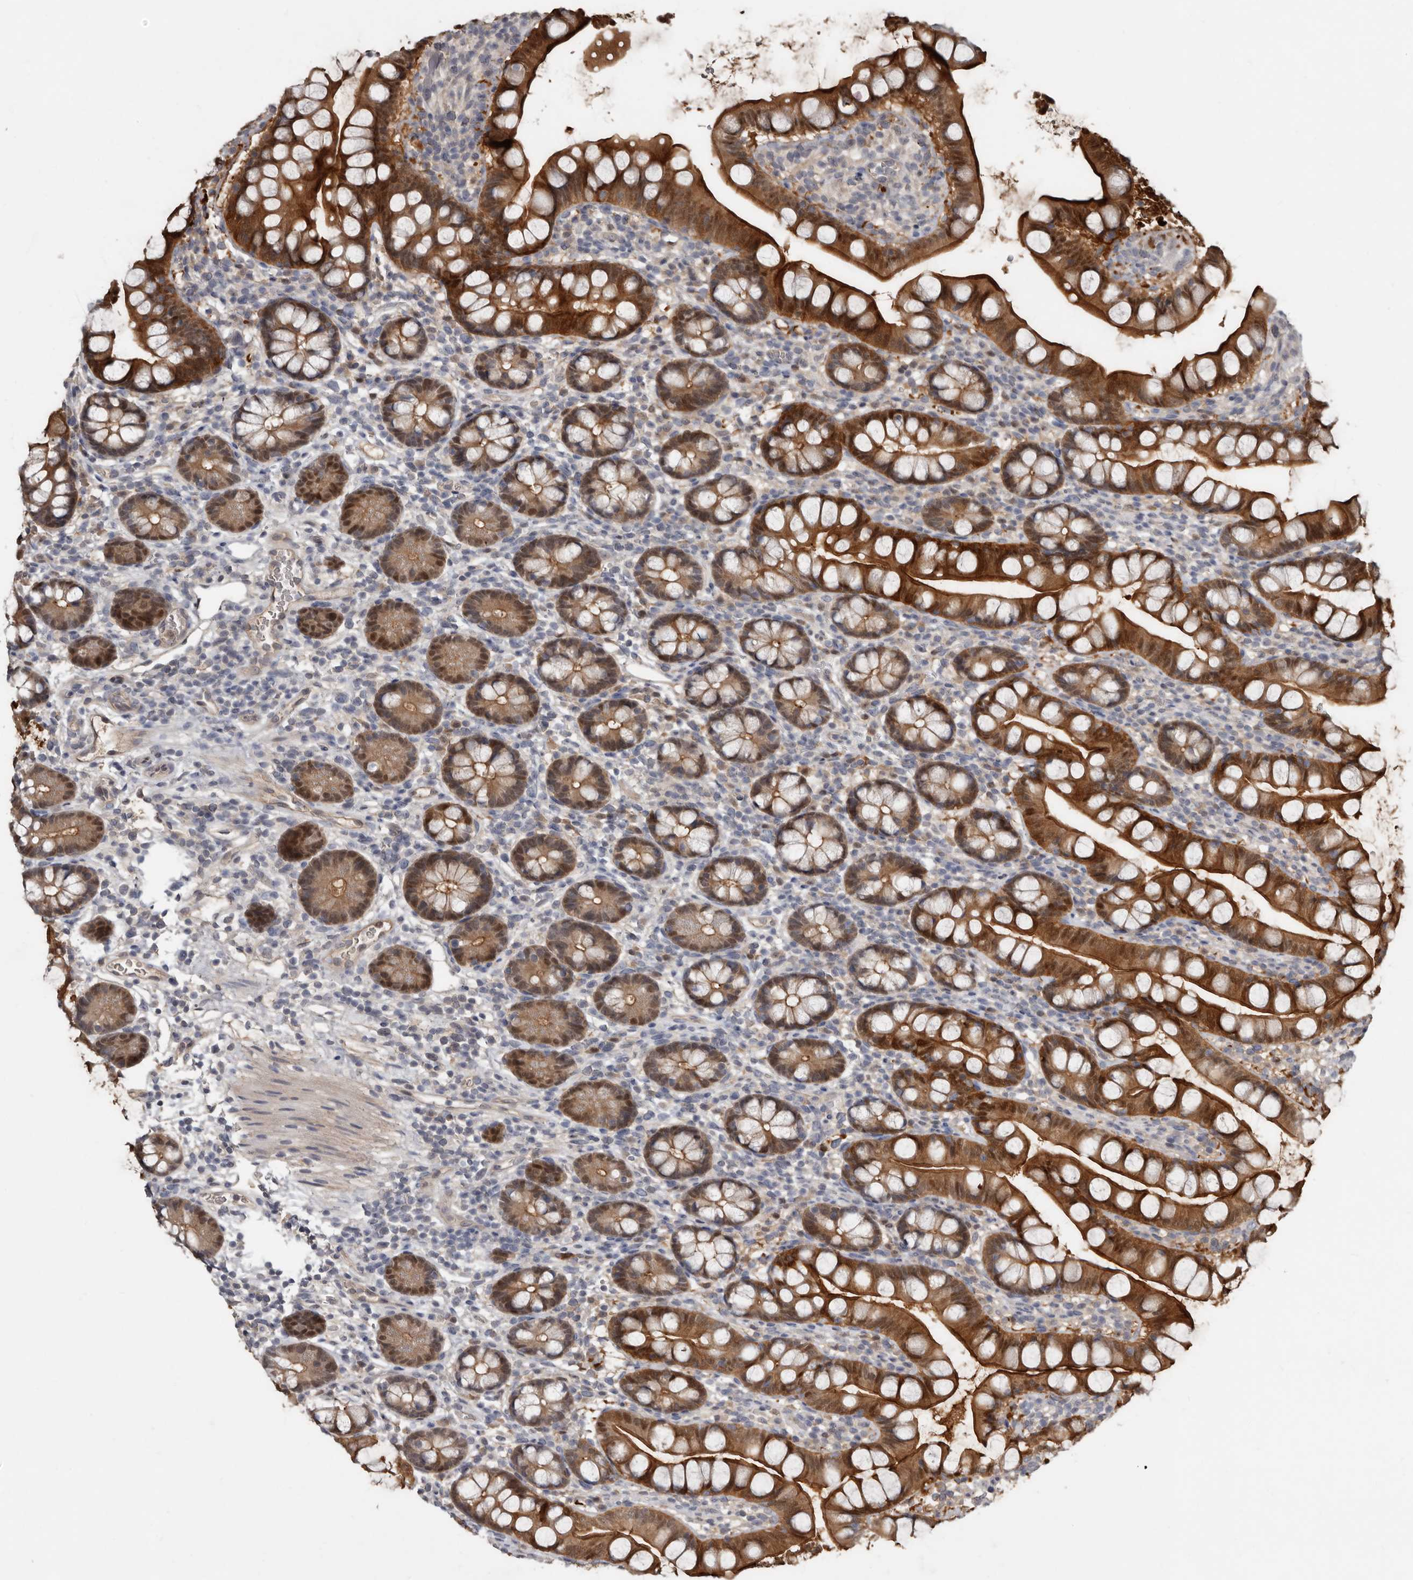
{"staining": {"intensity": "strong", "quantity": ">75%", "location": "cytoplasmic/membranous"}, "tissue": "small intestine", "cell_type": "Glandular cells", "image_type": "normal", "snomed": [{"axis": "morphology", "description": "Normal tissue, NOS"}, {"axis": "topography", "description": "Small intestine"}], "caption": "Glandular cells reveal high levels of strong cytoplasmic/membranous expression in about >75% of cells in unremarkable human small intestine.", "gene": "RBKS", "patient": {"sex": "female", "age": 84}}